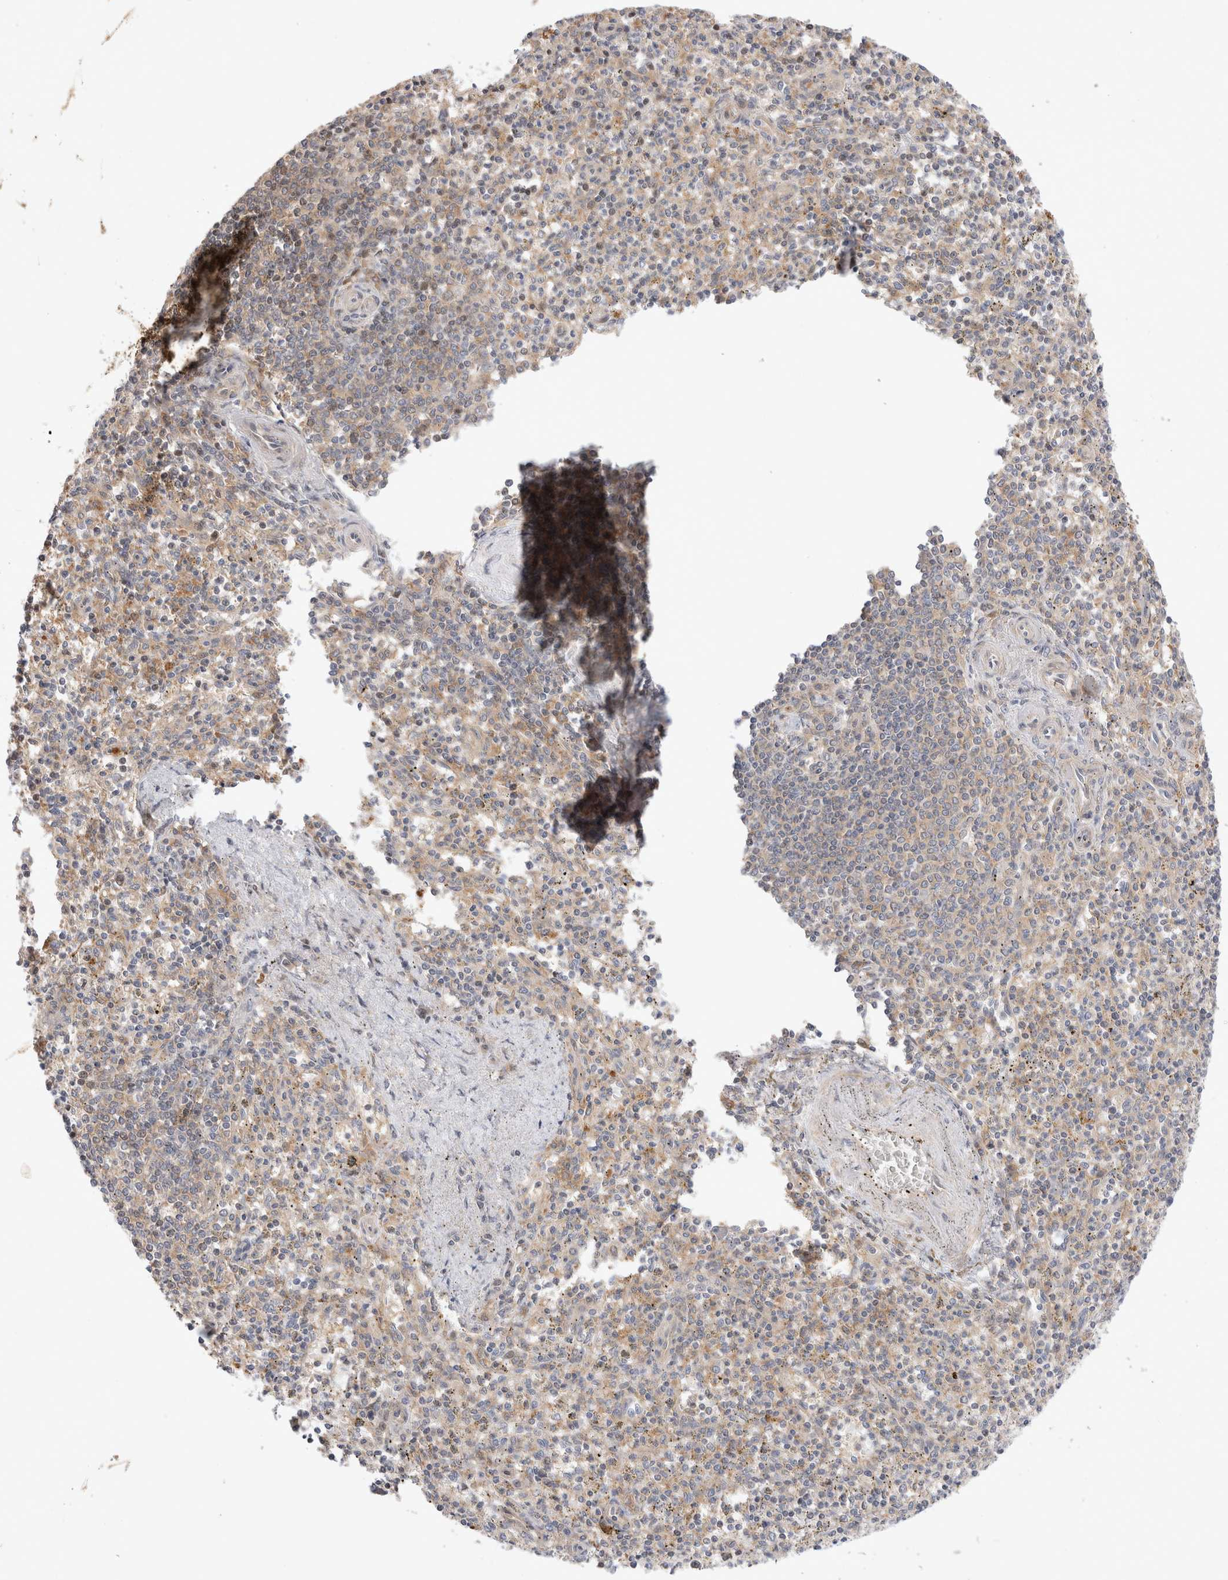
{"staining": {"intensity": "weak", "quantity": "<25%", "location": "cytoplasmic/membranous"}, "tissue": "spleen", "cell_type": "Cells in red pulp", "image_type": "normal", "snomed": [{"axis": "morphology", "description": "Normal tissue, NOS"}, {"axis": "topography", "description": "Spleen"}], "caption": "High magnification brightfield microscopy of benign spleen stained with DAB (brown) and counterstained with hematoxylin (blue): cells in red pulp show no significant positivity. (DAB (3,3'-diaminobenzidine) immunohistochemistry visualized using brightfield microscopy, high magnification).", "gene": "HTT", "patient": {"sex": "male", "age": 72}}